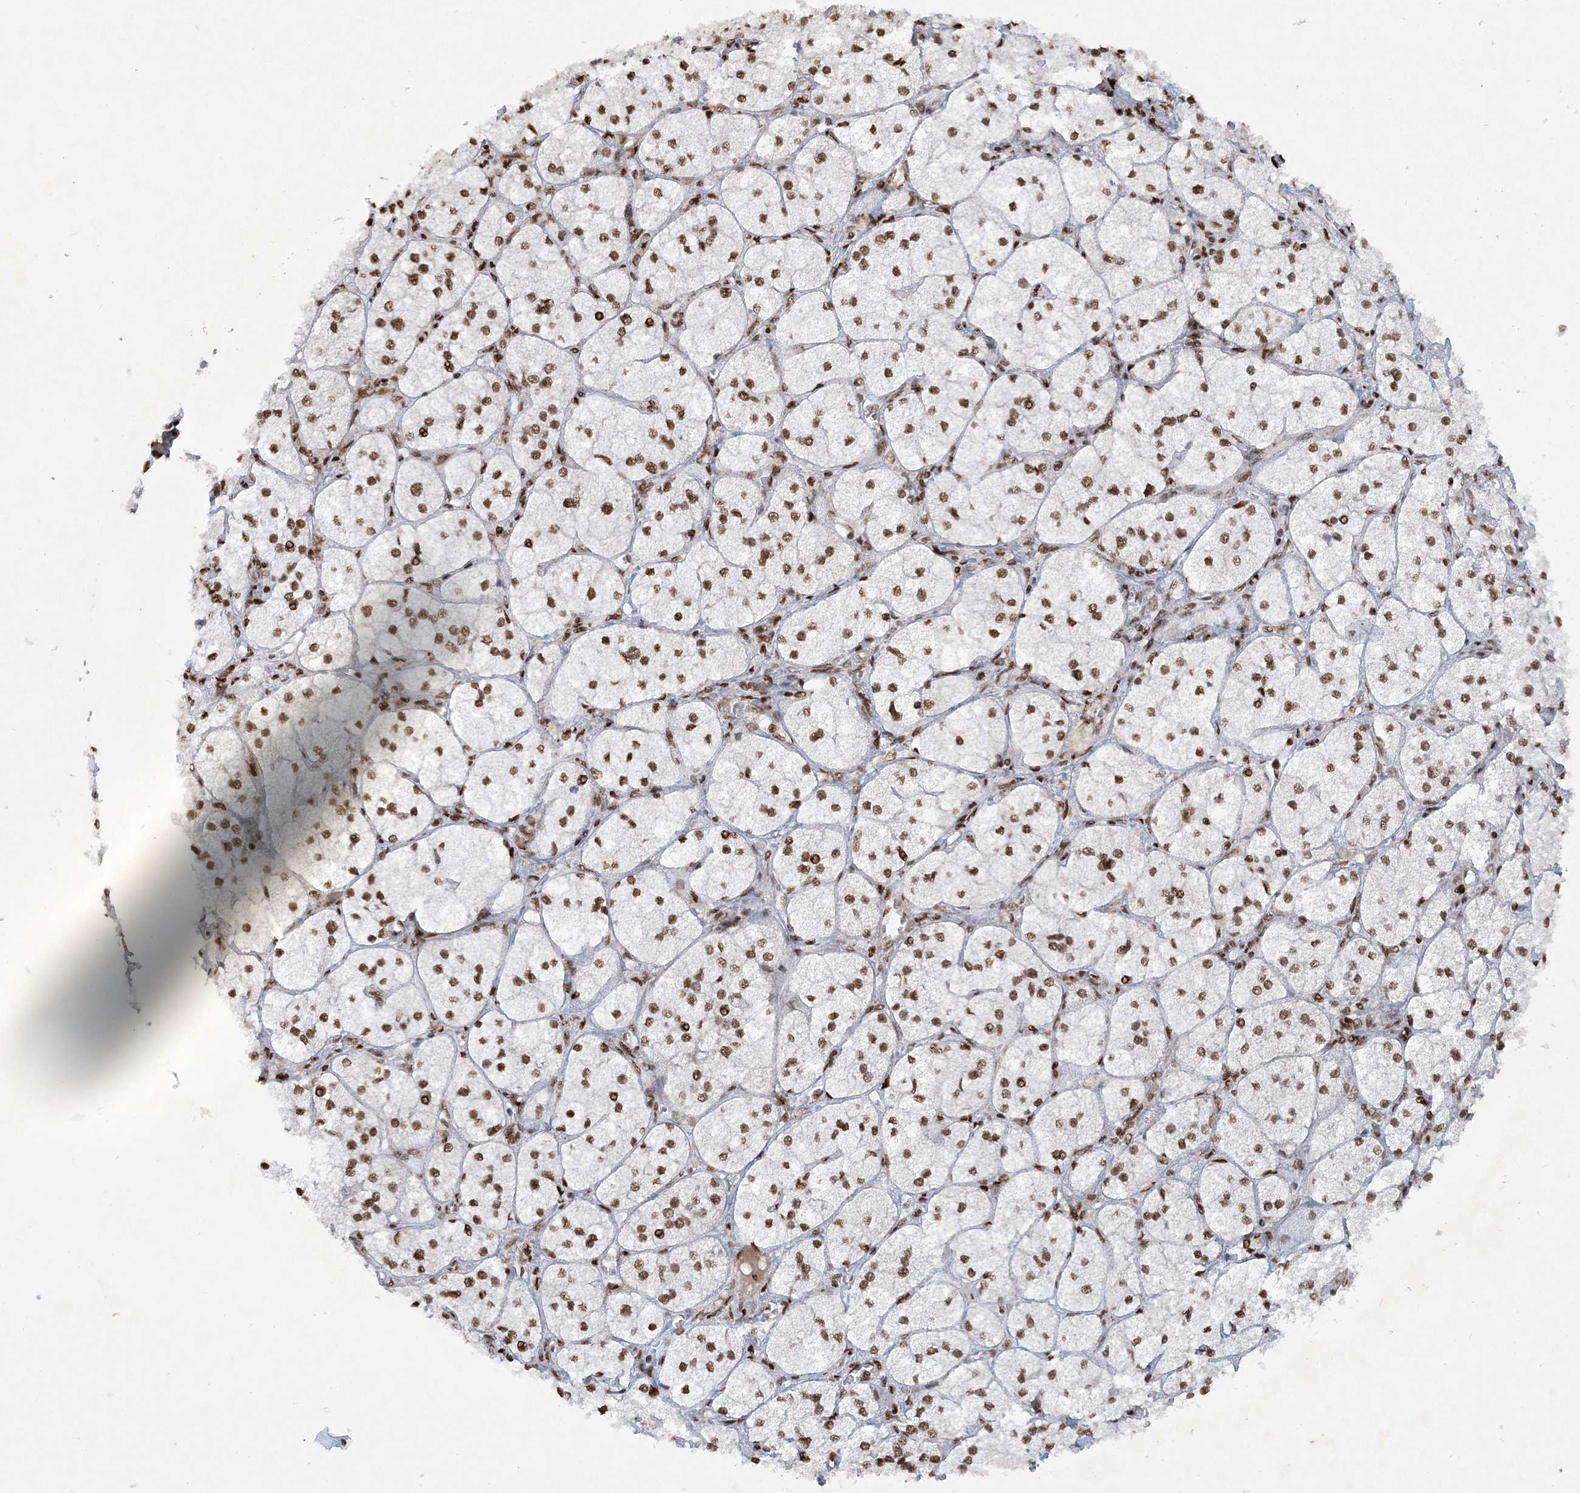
{"staining": {"intensity": "strong", "quantity": ">75%", "location": "nuclear"}, "tissue": "adrenal gland", "cell_type": "Glandular cells", "image_type": "normal", "snomed": [{"axis": "morphology", "description": "Normal tissue, NOS"}, {"axis": "topography", "description": "Adrenal gland"}], "caption": "Immunohistochemistry (DAB) staining of benign human adrenal gland reveals strong nuclear protein staining in about >75% of glandular cells. Using DAB (3,3'-diaminobenzidine) (brown) and hematoxylin (blue) stains, captured at high magnification using brightfield microscopy.", "gene": "DELE1", "patient": {"sex": "female", "age": 61}}